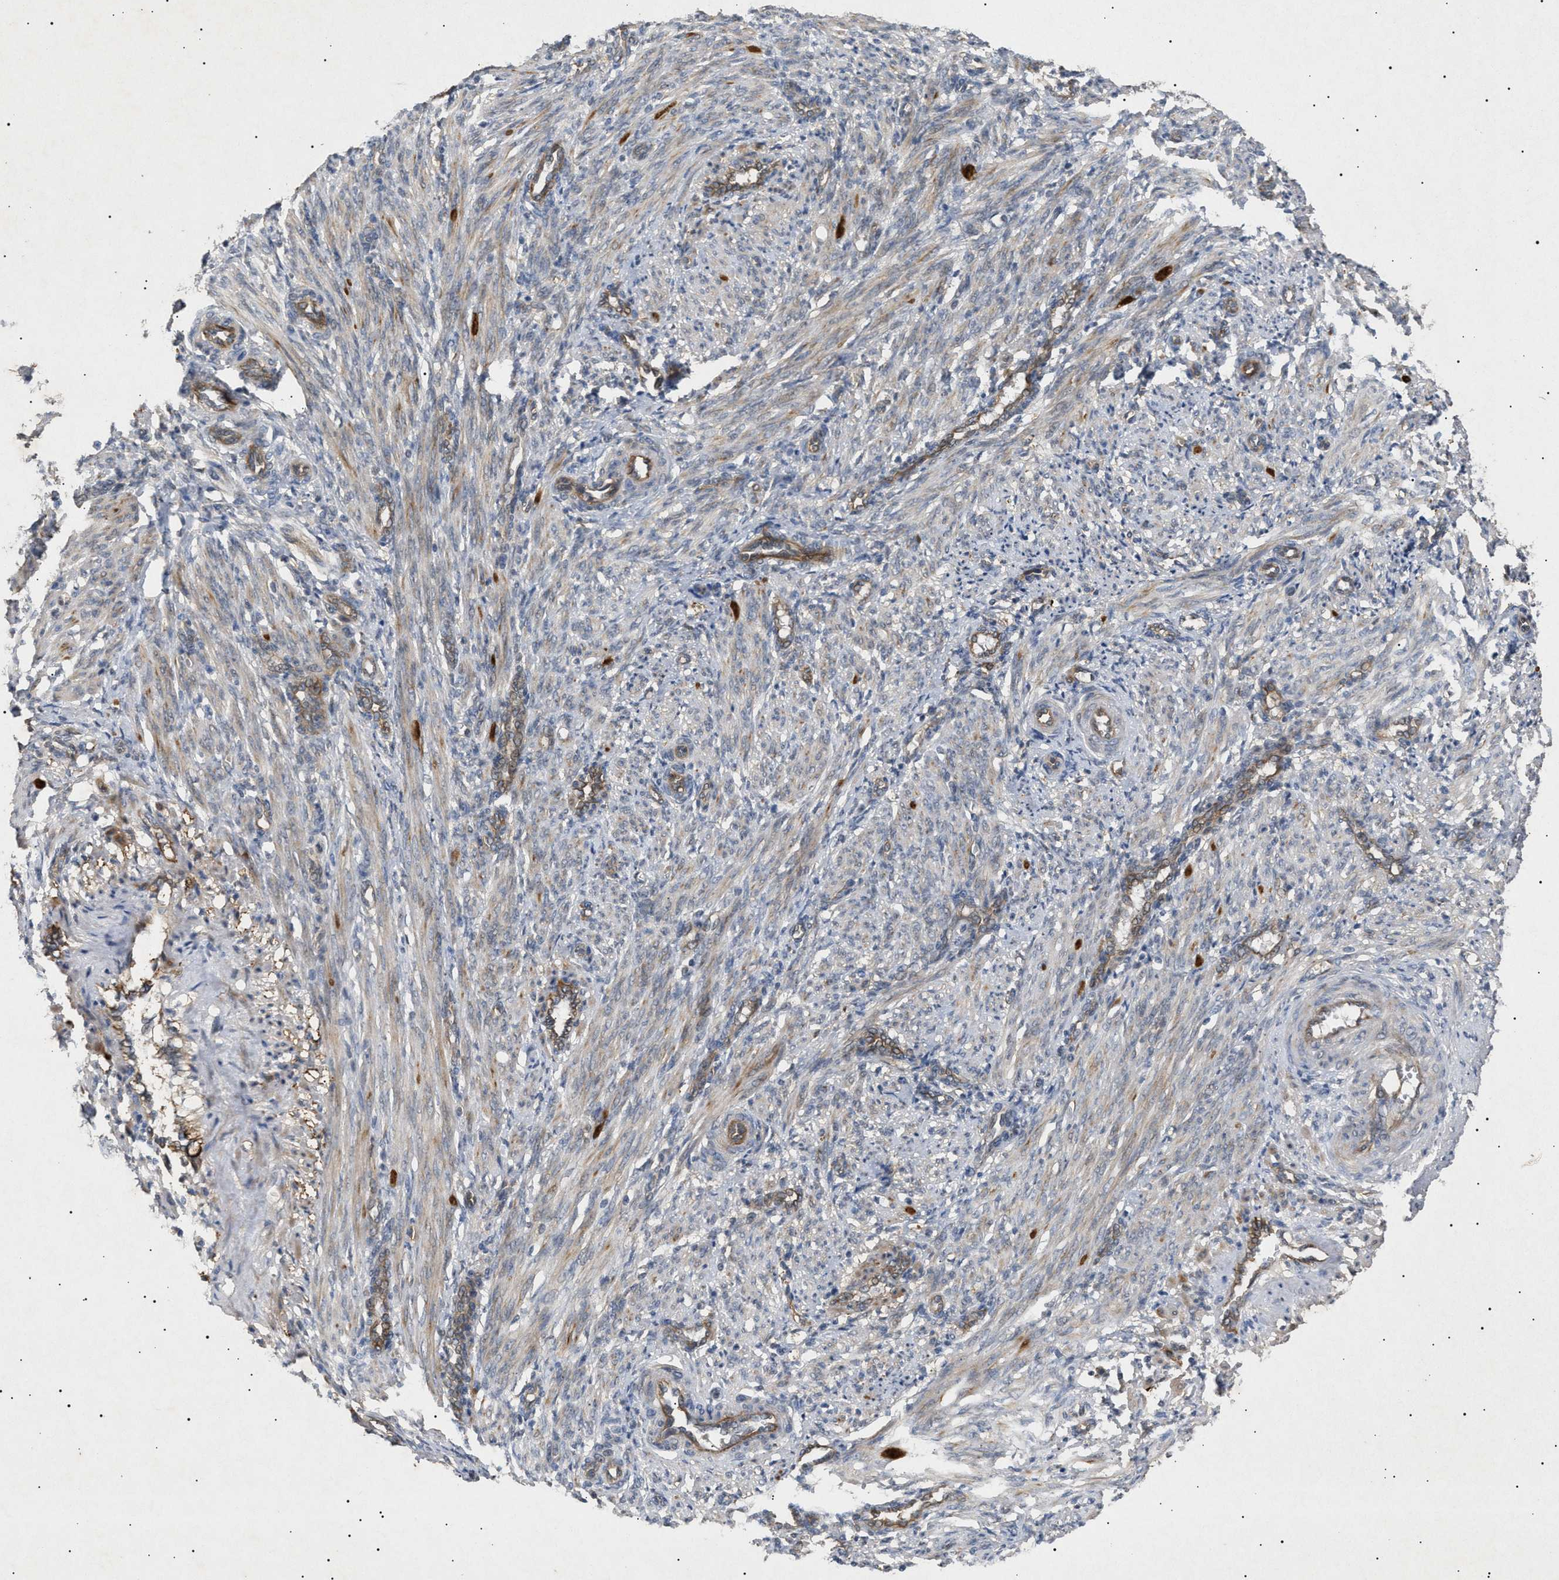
{"staining": {"intensity": "moderate", "quantity": "25%-75%", "location": "cytoplasmic/membranous"}, "tissue": "smooth muscle", "cell_type": "Smooth muscle cells", "image_type": "normal", "snomed": [{"axis": "morphology", "description": "Normal tissue, NOS"}, {"axis": "topography", "description": "Endometrium"}], "caption": "DAB immunohistochemical staining of normal smooth muscle displays moderate cytoplasmic/membranous protein expression in about 25%-75% of smooth muscle cells.", "gene": "SIRT5", "patient": {"sex": "female", "age": 33}}